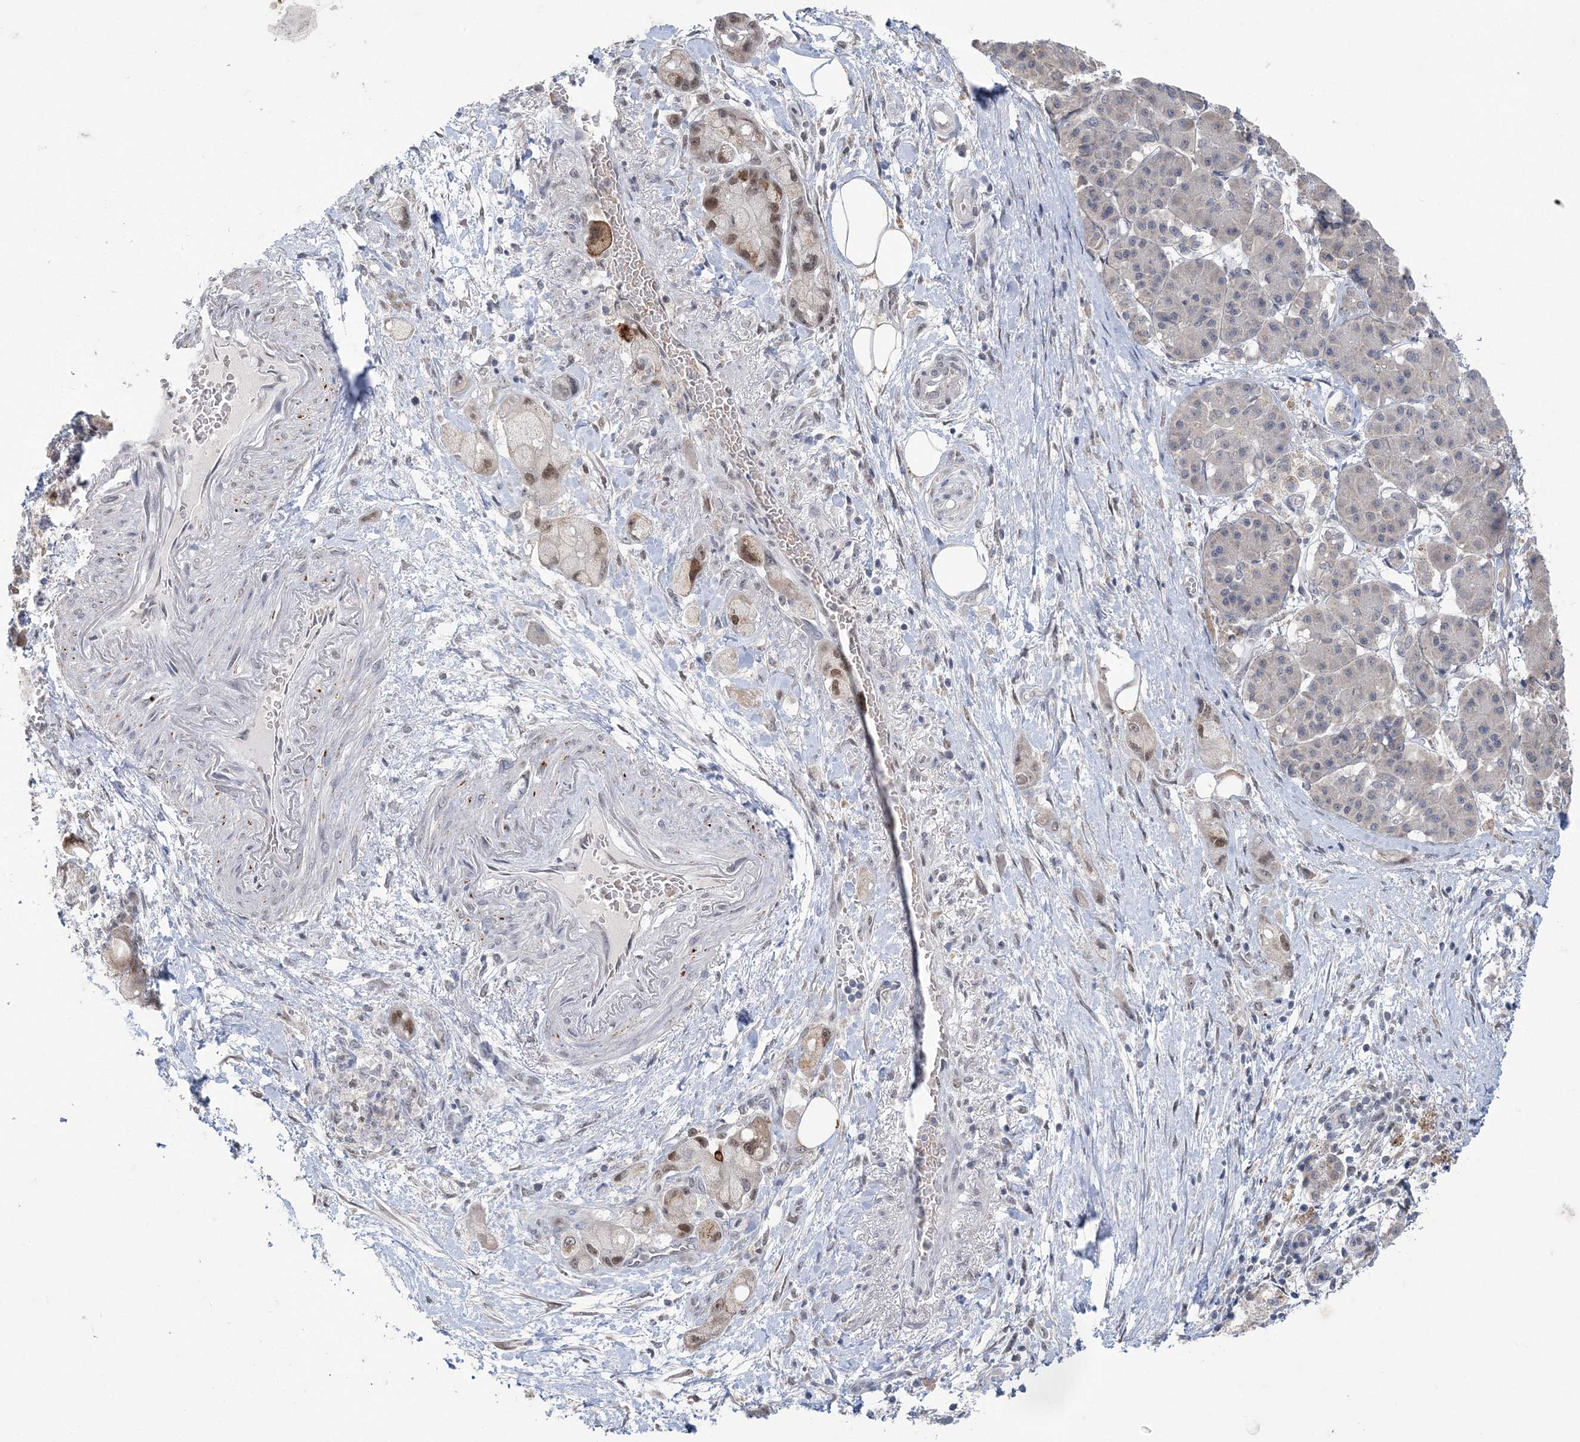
{"staining": {"intensity": "moderate", "quantity": "<25%", "location": "nuclear"}, "tissue": "pancreatic cancer", "cell_type": "Tumor cells", "image_type": "cancer", "snomed": [{"axis": "morphology", "description": "Normal tissue, NOS"}, {"axis": "morphology", "description": "Adenocarcinoma, NOS"}, {"axis": "topography", "description": "Pancreas"}], "caption": "Immunohistochemistry staining of adenocarcinoma (pancreatic), which shows low levels of moderate nuclear expression in approximately <25% of tumor cells indicating moderate nuclear protein positivity. The staining was performed using DAB (3,3'-diaminobenzidine) (brown) for protein detection and nuclei were counterstained in hematoxylin (blue).", "gene": "ZBTB7A", "patient": {"sex": "female", "age": 68}}